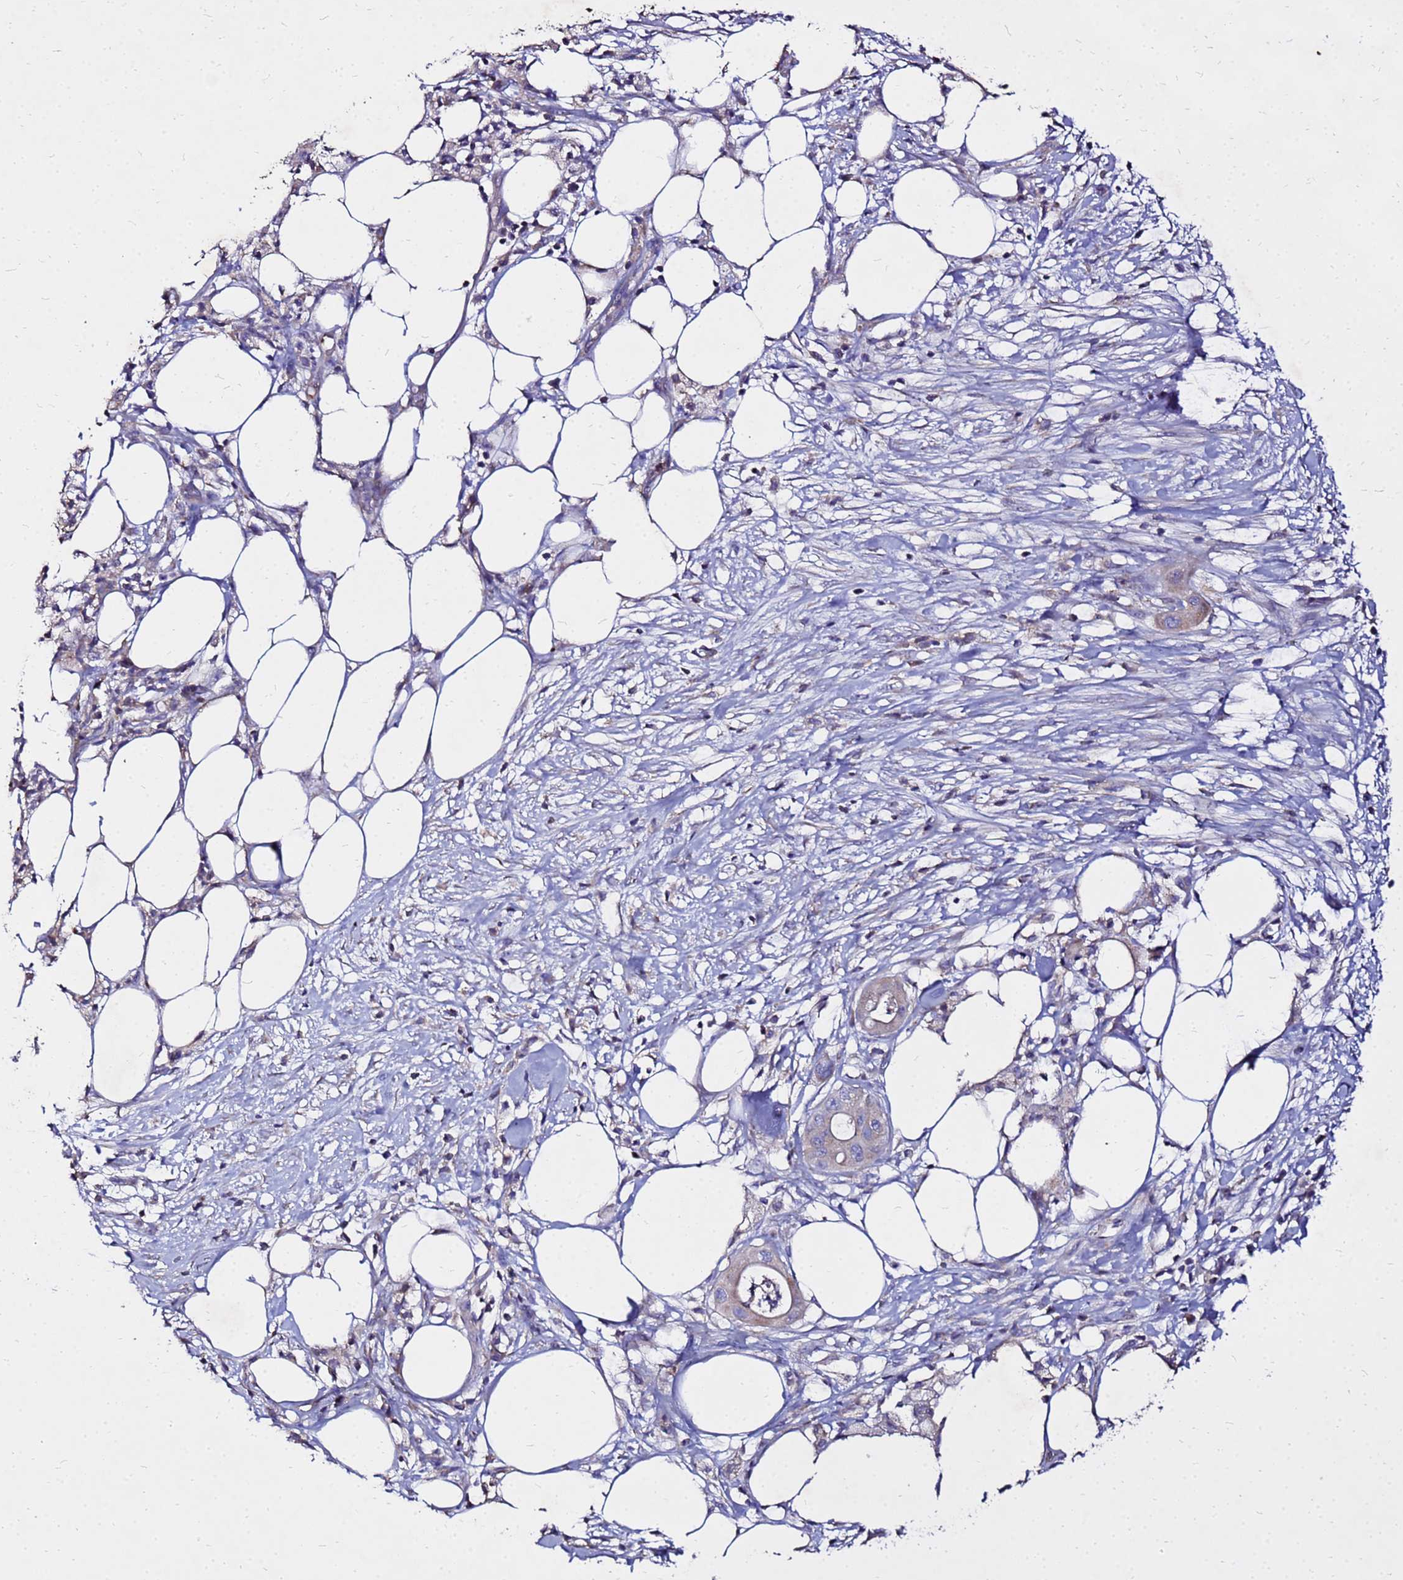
{"staining": {"intensity": "negative", "quantity": "none", "location": "none"}, "tissue": "pancreatic cancer", "cell_type": "Tumor cells", "image_type": "cancer", "snomed": [{"axis": "morphology", "description": "Adenocarcinoma, NOS"}, {"axis": "topography", "description": "Pancreas"}], "caption": "This histopathology image is of adenocarcinoma (pancreatic) stained with immunohistochemistry (IHC) to label a protein in brown with the nuclei are counter-stained blue. There is no staining in tumor cells.", "gene": "COX14", "patient": {"sex": "male", "age": 68}}